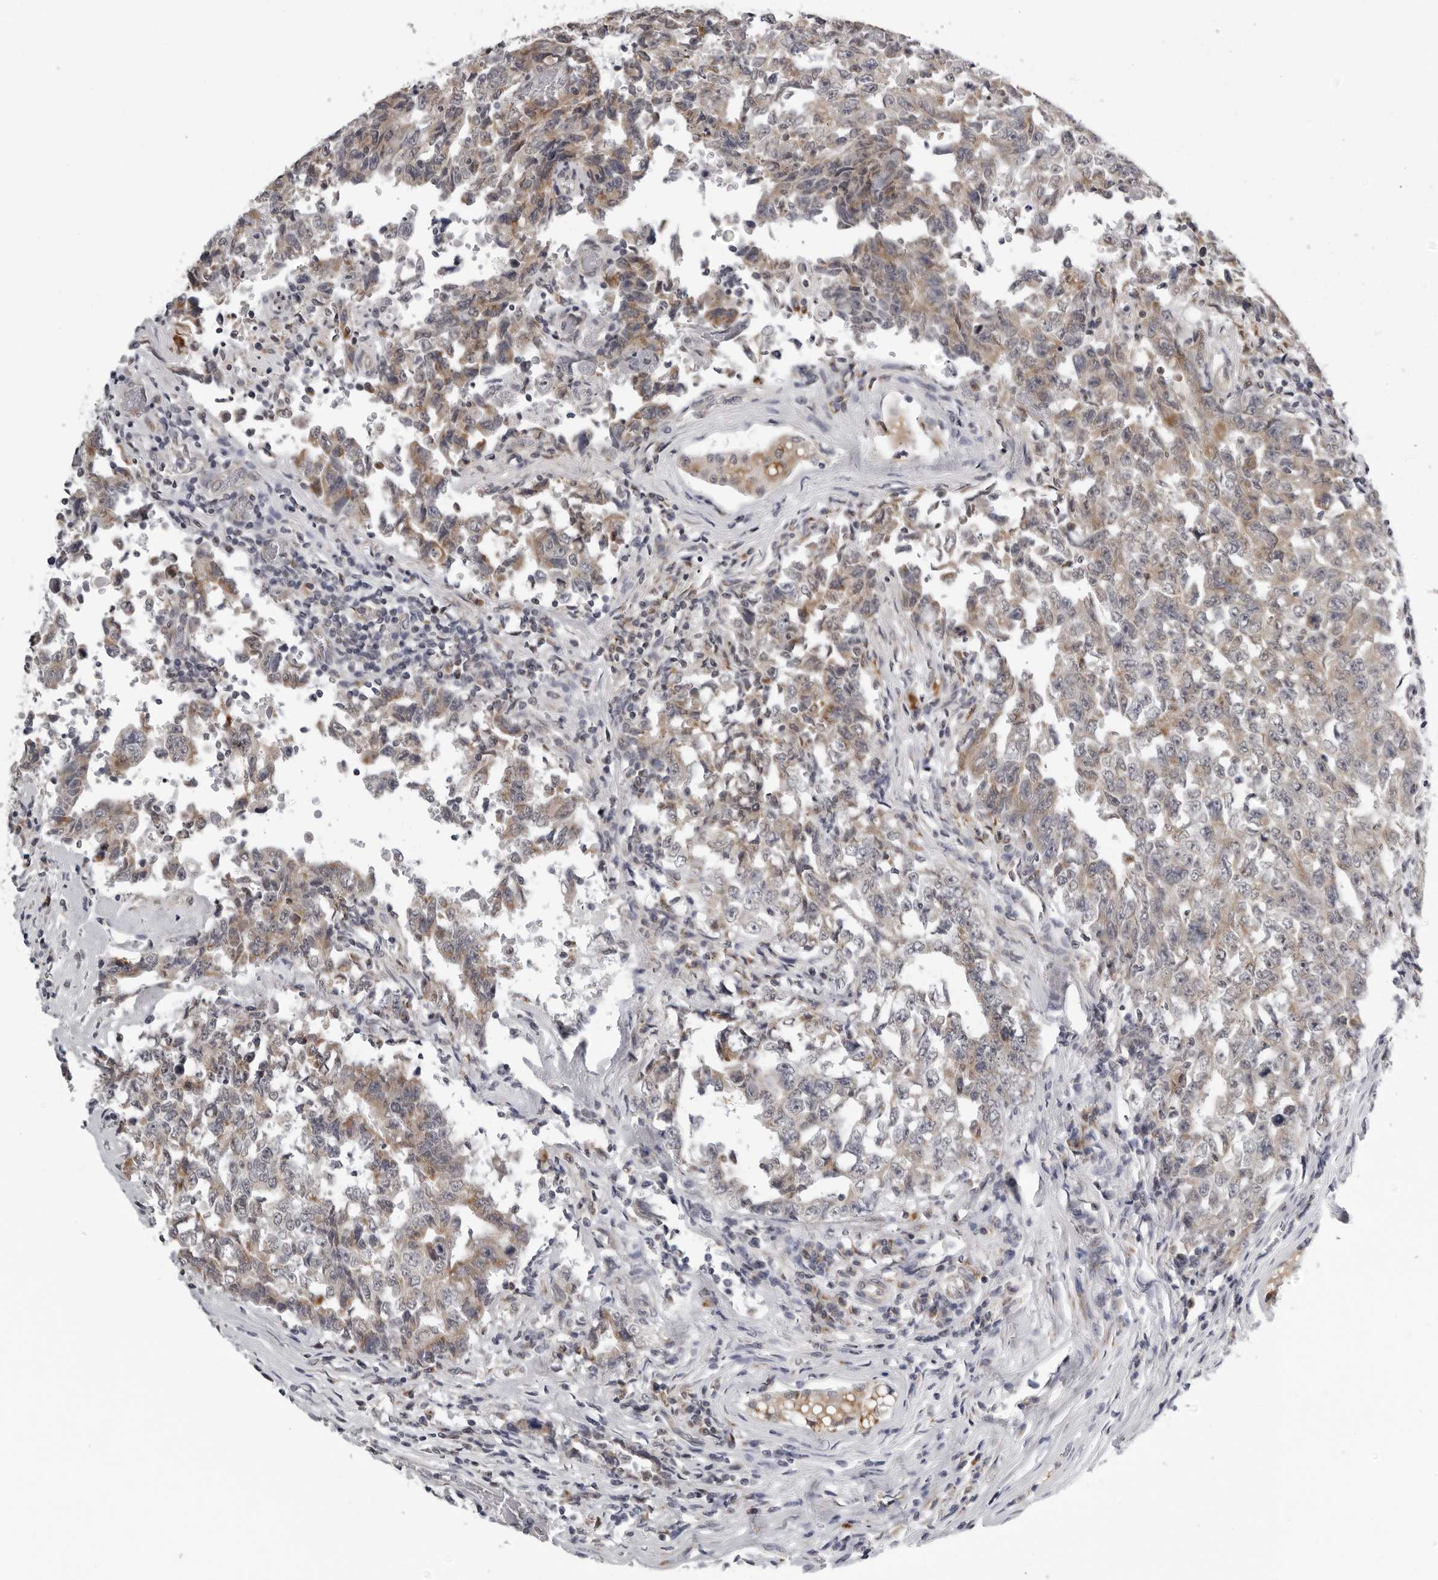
{"staining": {"intensity": "moderate", "quantity": "<25%", "location": "cytoplasmic/membranous"}, "tissue": "testis cancer", "cell_type": "Tumor cells", "image_type": "cancer", "snomed": [{"axis": "morphology", "description": "Carcinoma, Embryonal, NOS"}, {"axis": "topography", "description": "Testis"}], "caption": "Moderate cytoplasmic/membranous expression is seen in about <25% of tumor cells in testis cancer.", "gene": "CPT2", "patient": {"sex": "male", "age": 26}}